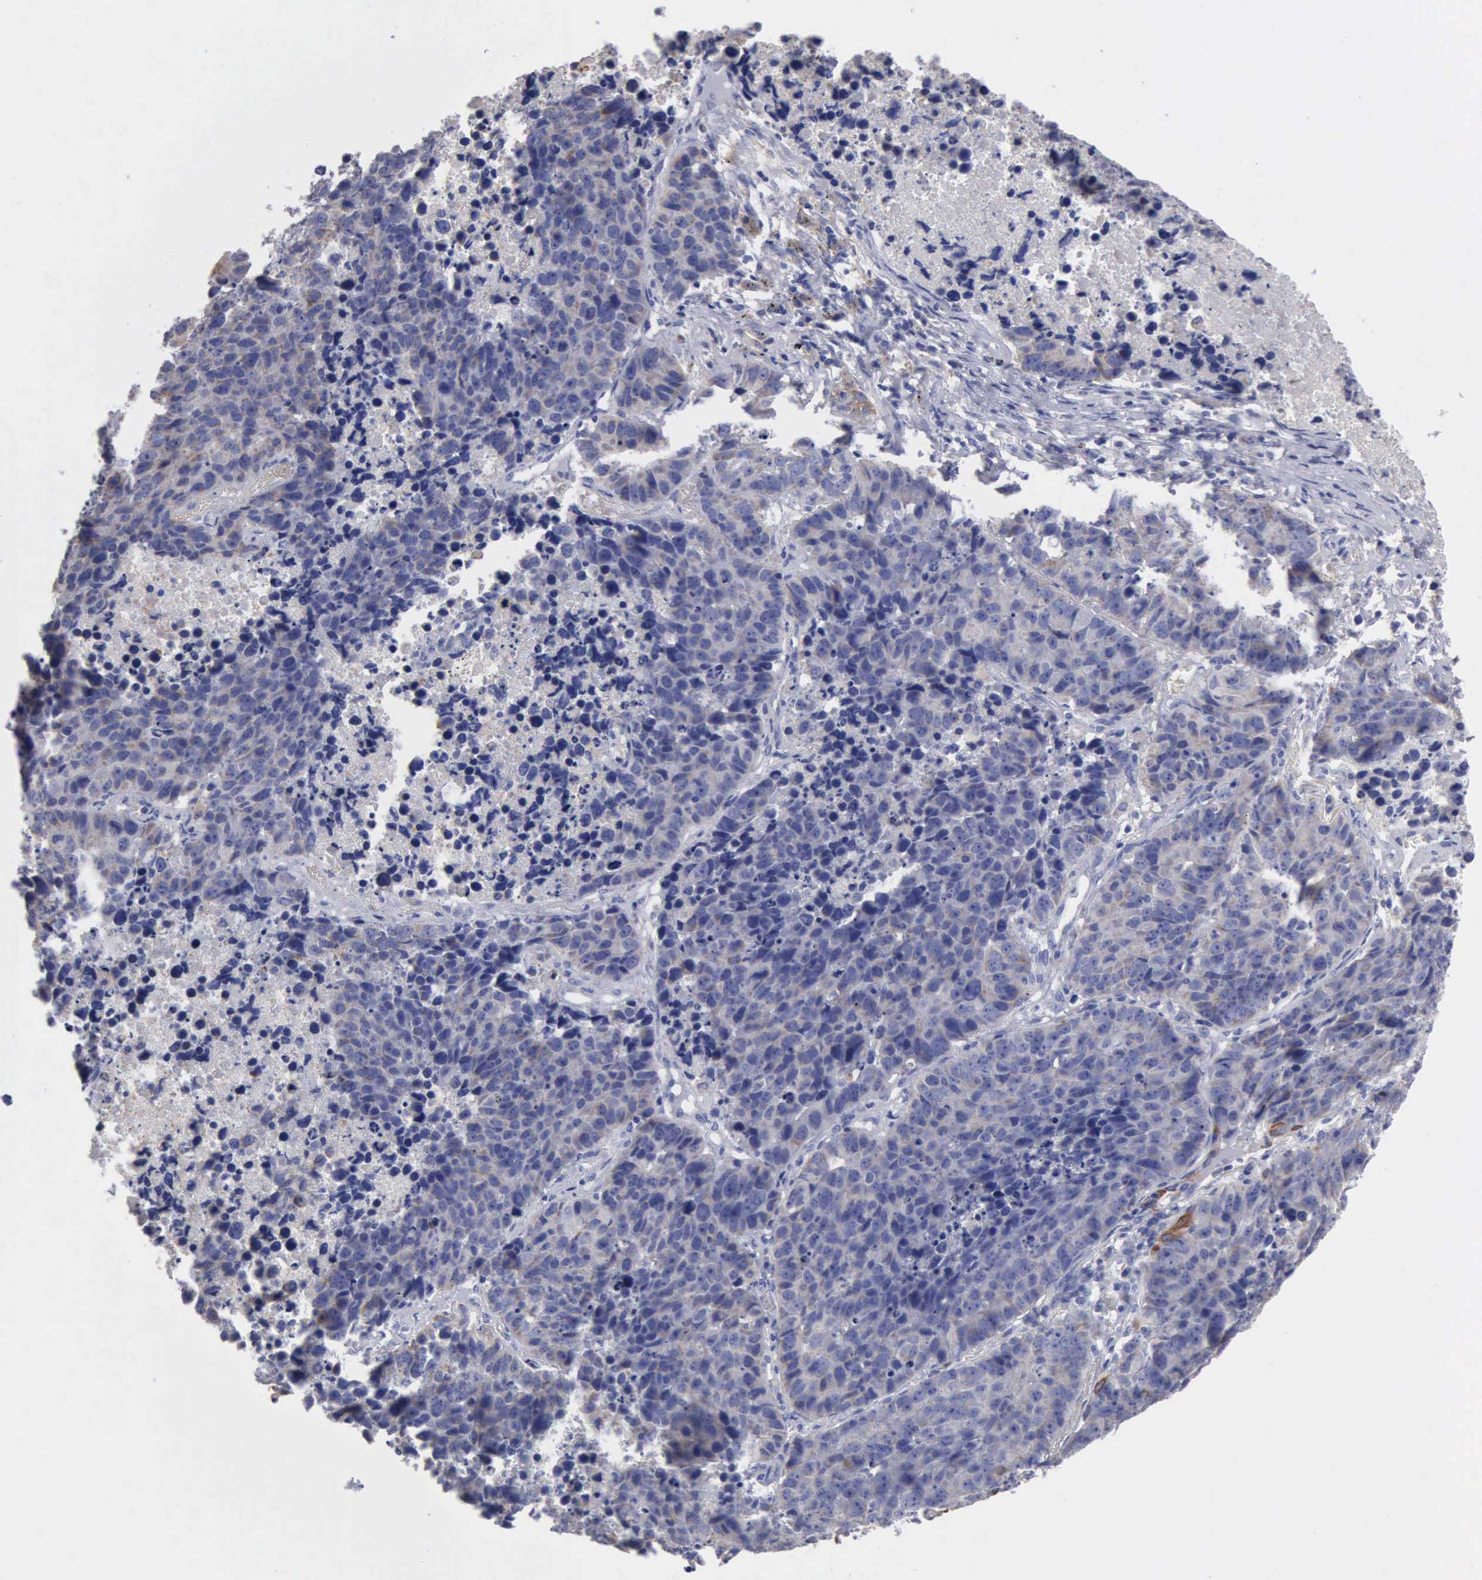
{"staining": {"intensity": "negative", "quantity": "none", "location": "none"}, "tissue": "lung cancer", "cell_type": "Tumor cells", "image_type": "cancer", "snomed": [{"axis": "morphology", "description": "Carcinoid, malignant, NOS"}, {"axis": "topography", "description": "Lung"}], "caption": "High power microscopy histopathology image of an immunohistochemistry (IHC) micrograph of carcinoid (malignant) (lung), revealing no significant expression in tumor cells.", "gene": "PTGS2", "patient": {"sex": "male", "age": 60}}